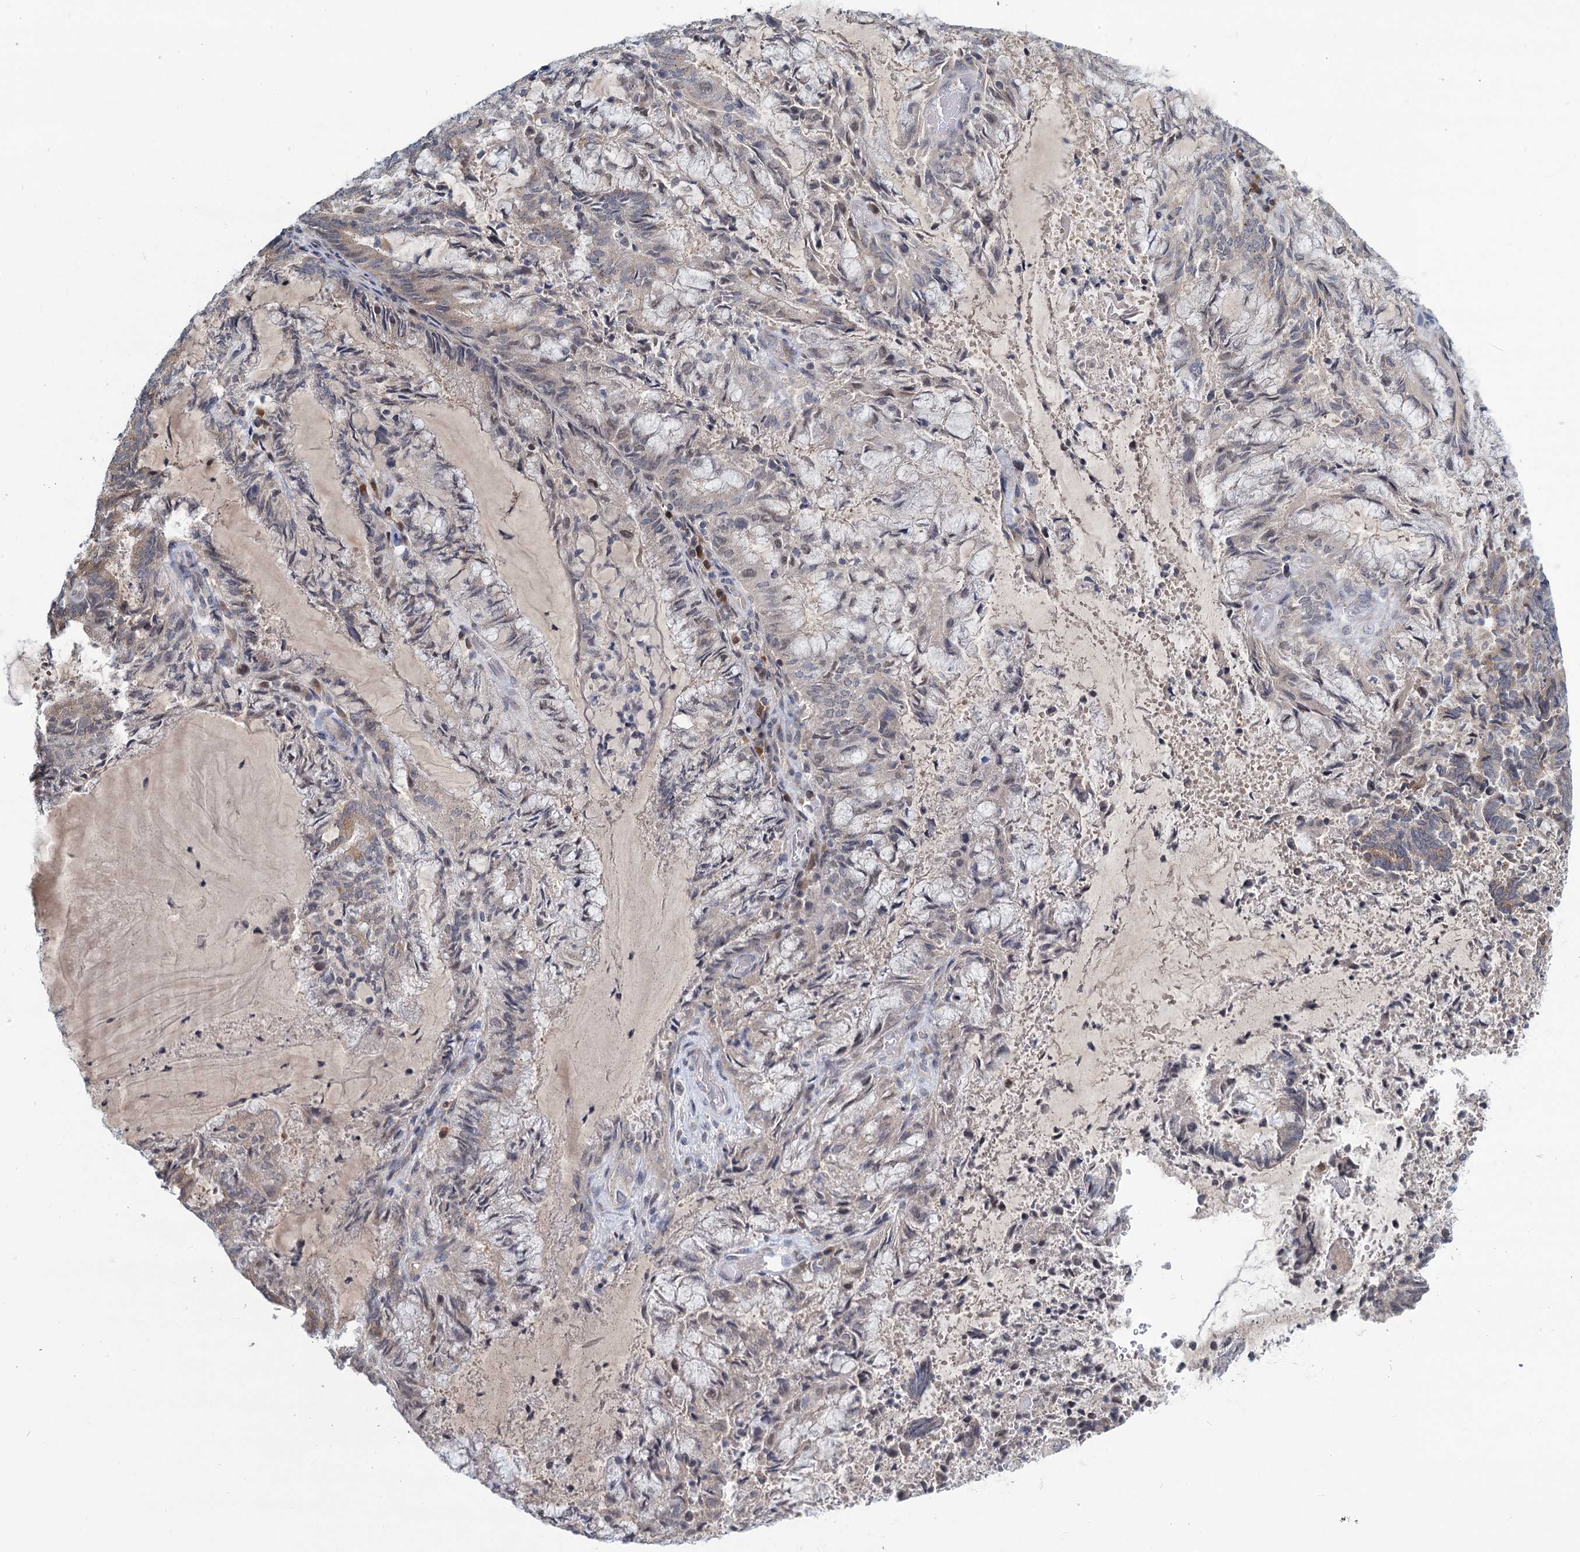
{"staining": {"intensity": "weak", "quantity": "25%-75%", "location": "cytoplasmic/membranous"}, "tissue": "endometrial cancer", "cell_type": "Tumor cells", "image_type": "cancer", "snomed": [{"axis": "morphology", "description": "Adenocarcinoma, NOS"}, {"axis": "topography", "description": "Endometrium"}], "caption": "Protein staining displays weak cytoplasmic/membranous staining in approximately 25%-75% of tumor cells in endometrial adenocarcinoma.", "gene": "STAP1", "patient": {"sex": "female", "age": 80}}